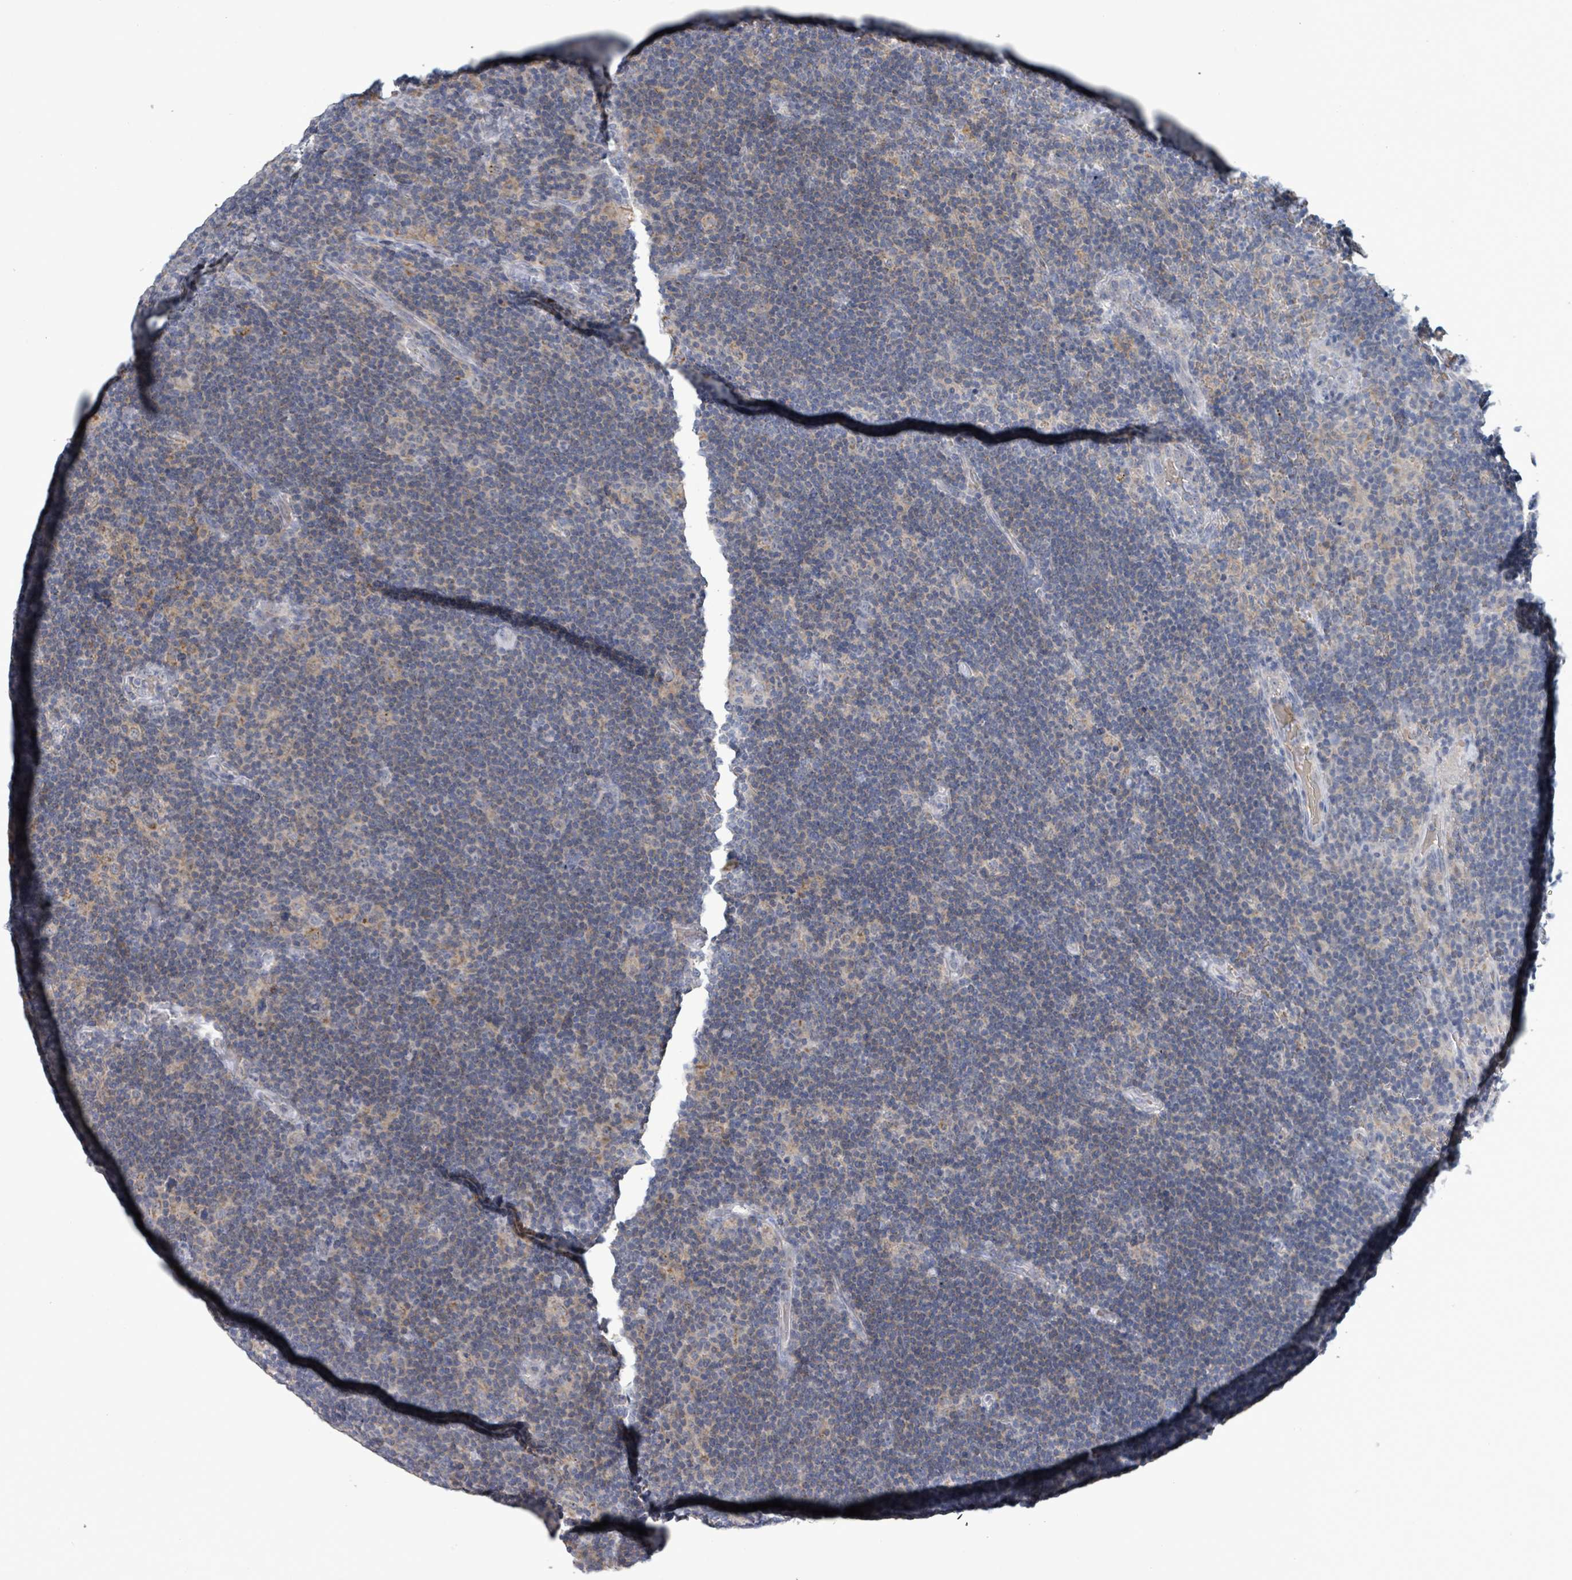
{"staining": {"intensity": "negative", "quantity": "none", "location": "none"}, "tissue": "lymphoma", "cell_type": "Tumor cells", "image_type": "cancer", "snomed": [{"axis": "morphology", "description": "Hodgkin's disease, NOS"}, {"axis": "topography", "description": "Lymph node"}], "caption": "Immunohistochemical staining of lymphoma displays no significant positivity in tumor cells. (Immunohistochemistry (ihc), brightfield microscopy, high magnification).", "gene": "SEBOX", "patient": {"sex": "female", "age": 57}}